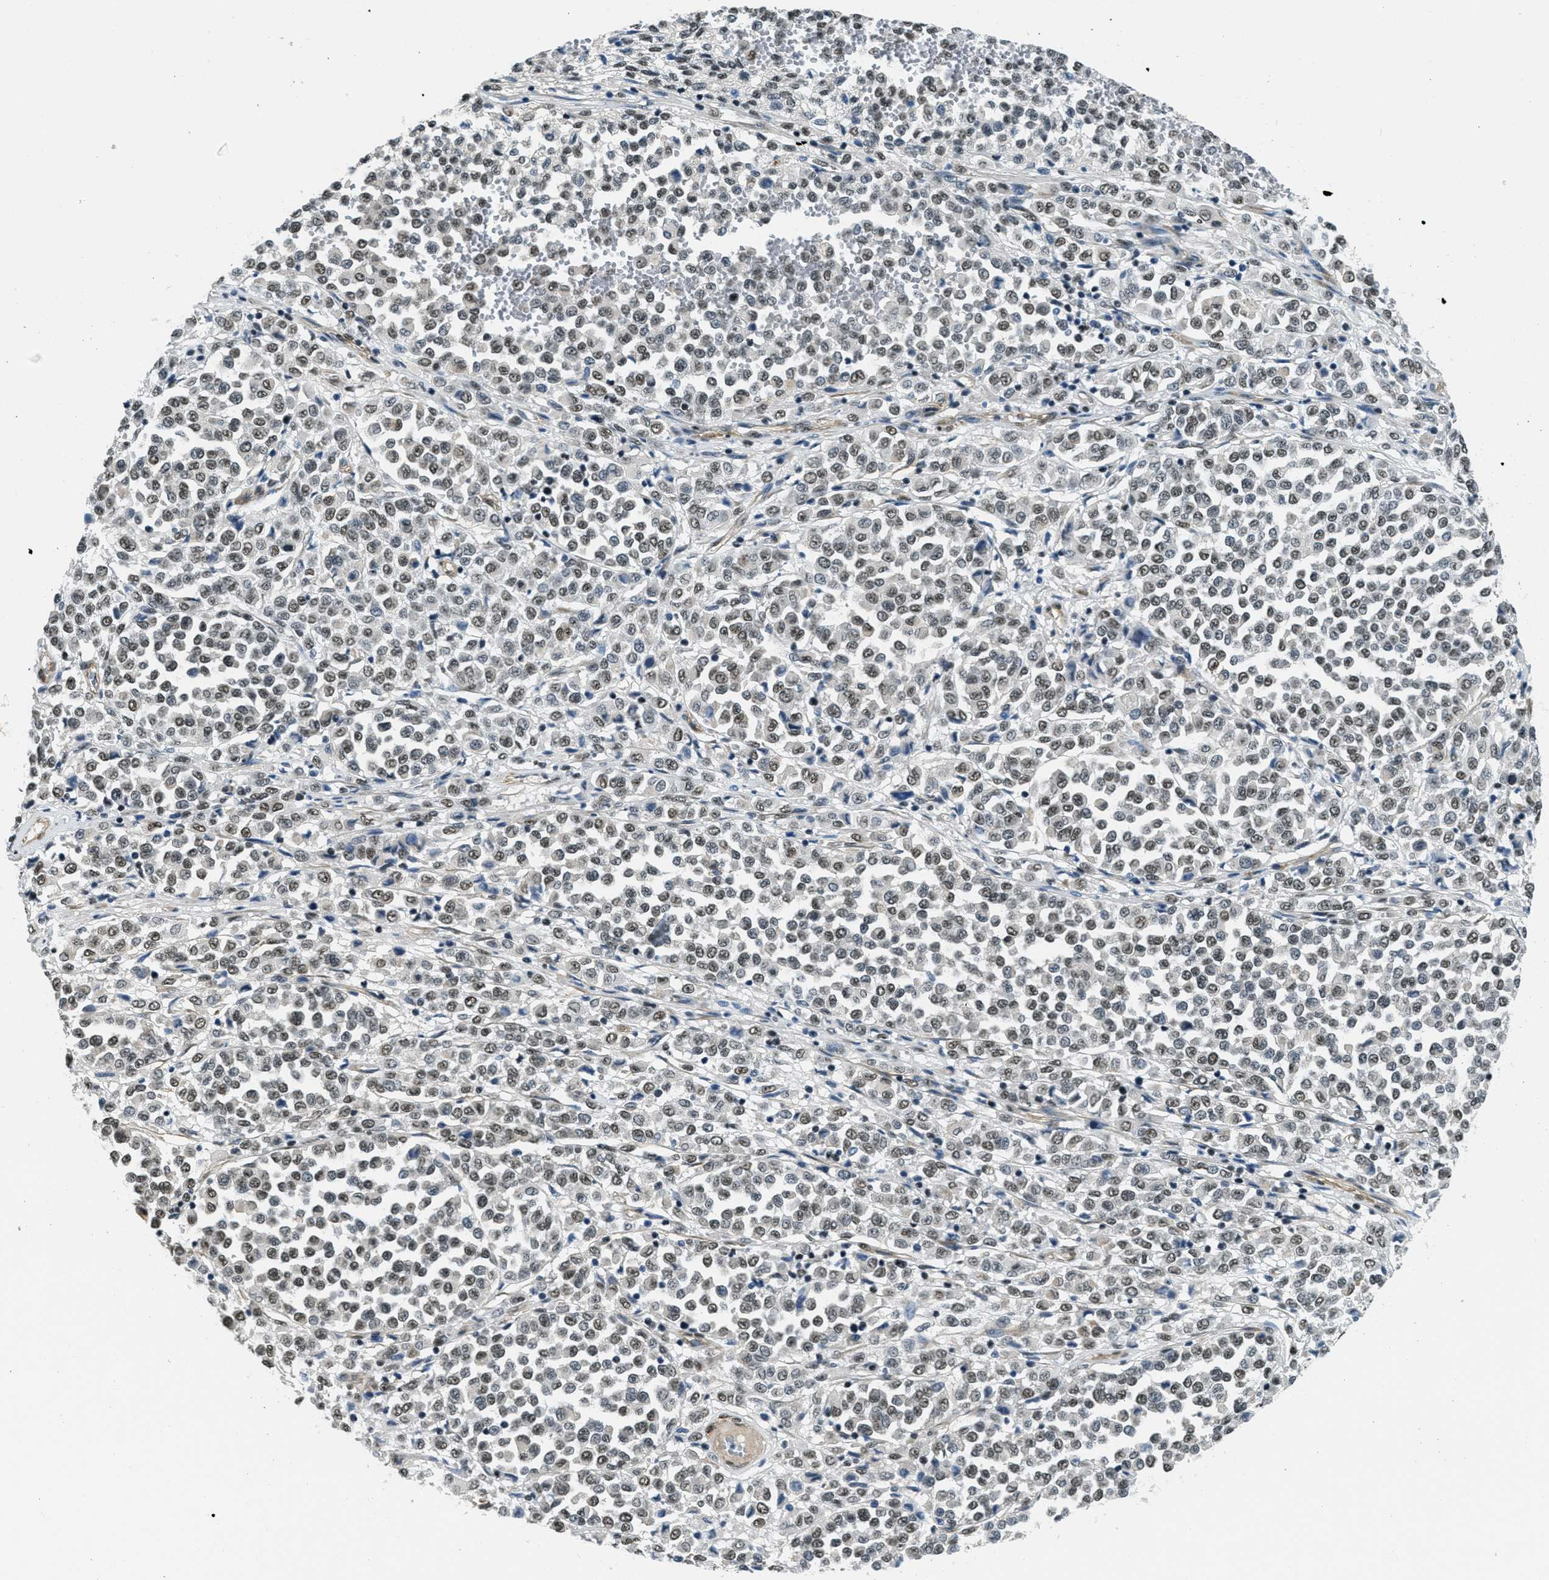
{"staining": {"intensity": "moderate", "quantity": ">75%", "location": "nuclear"}, "tissue": "melanoma", "cell_type": "Tumor cells", "image_type": "cancer", "snomed": [{"axis": "morphology", "description": "Malignant melanoma, Metastatic site"}, {"axis": "topography", "description": "Pancreas"}], "caption": "An immunohistochemistry micrograph of tumor tissue is shown. Protein staining in brown shows moderate nuclear positivity in melanoma within tumor cells.", "gene": "CFAP36", "patient": {"sex": "female", "age": 30}}